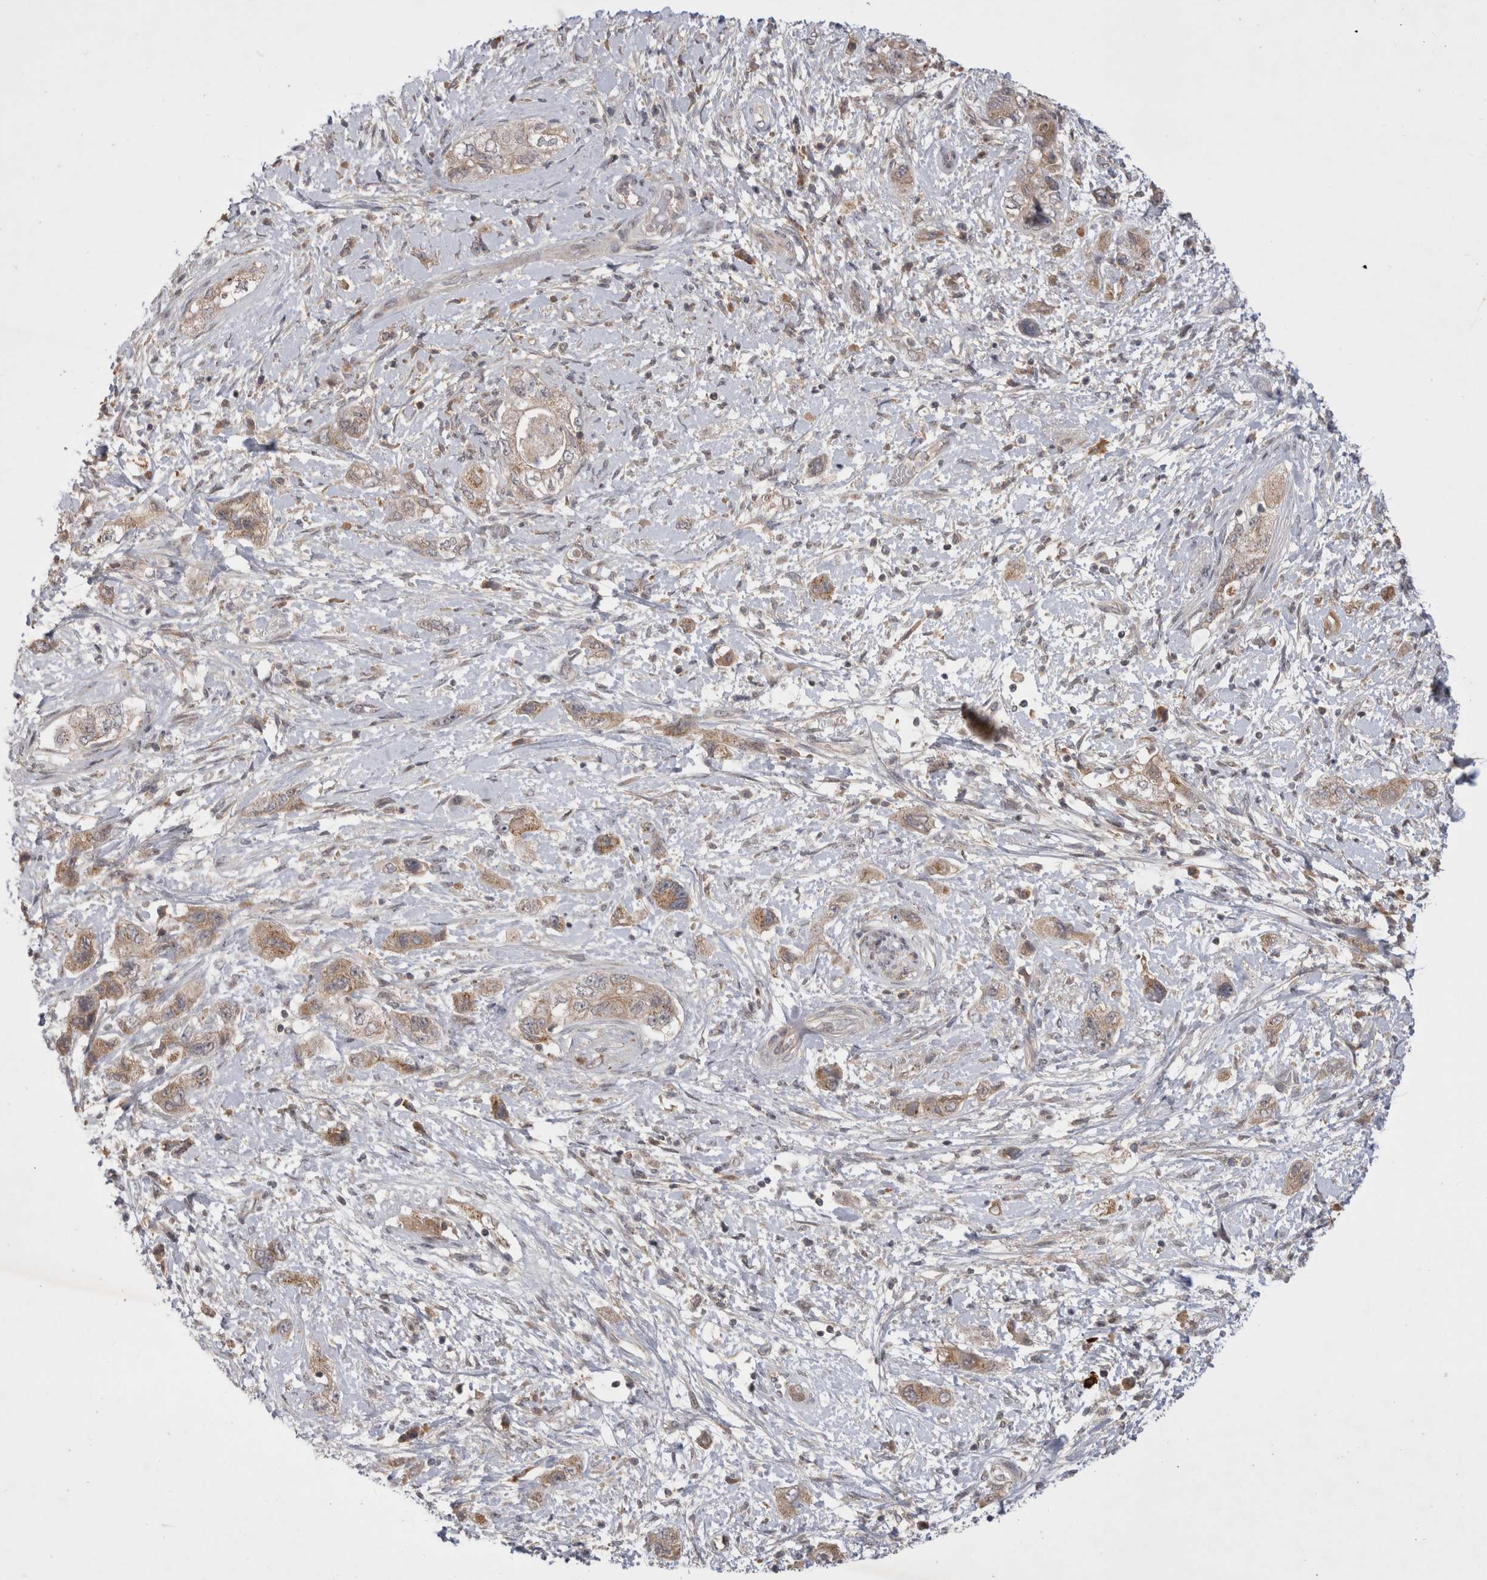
{"staining": {"intensity": "weak", "quantity": ">75%", "location": "cytoplasmic/membranous"}, "tissue": "pancreatic cancer", "cell_type": "Tumor cells", "image_type": "cancer", "snomed": [{"axis": "morphology", "description": "Adenocarcinoma, NOS"}, {"axis": "topography", "description": "Pancreas"}], "caption": "Immunohistochemistry (DAB) staining of human pancreatic adenocarcinoma demonstrates weak cytoplasmic/membranous protein positivity in about >75% of tumor cells. Immunohistochemistry stains the protein in brown and the nuclei are stained blue.", "gene": "PLEKHM1", "patient": {"sex": "female", "age": 73}}